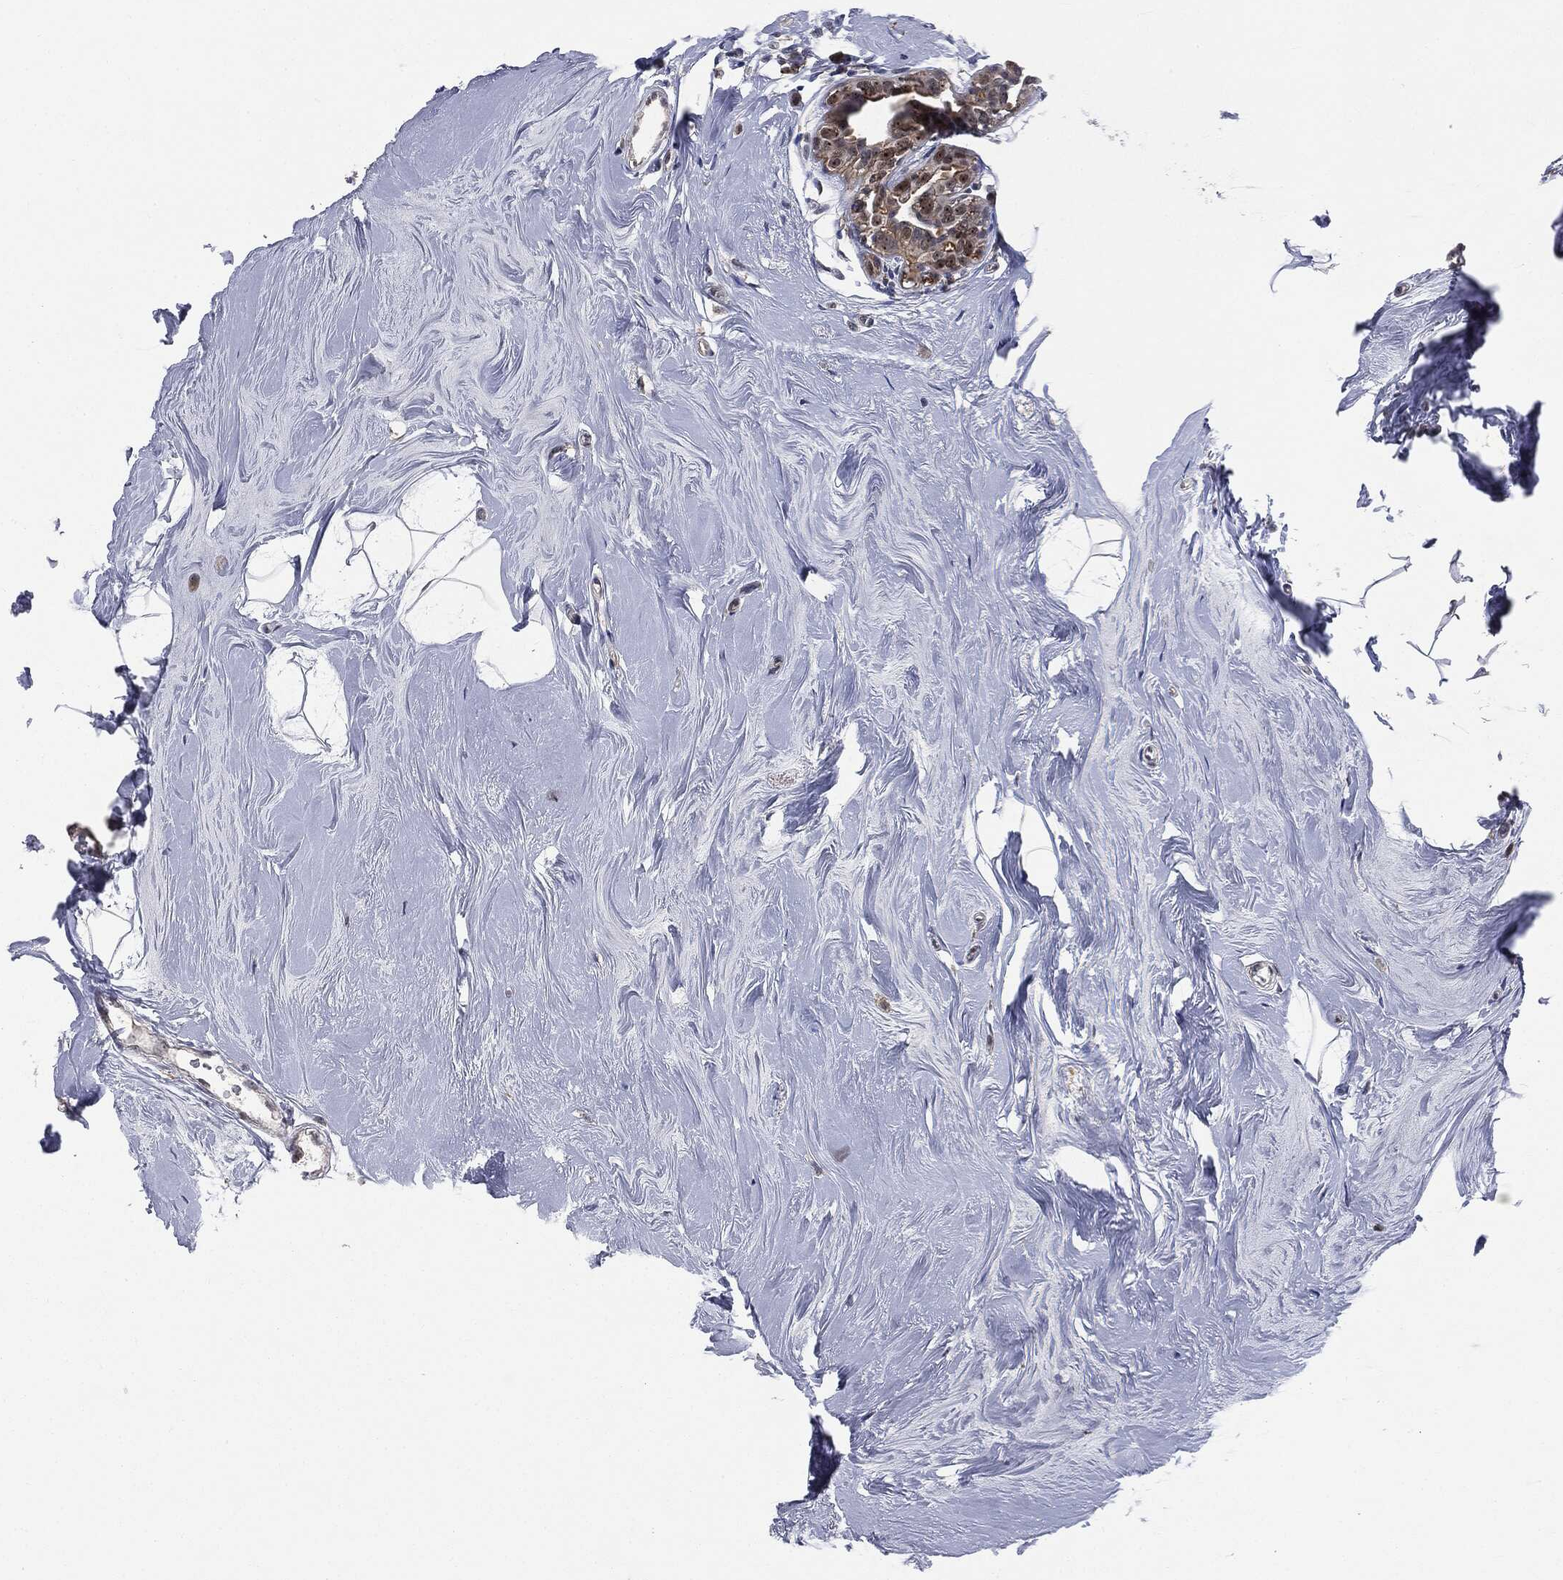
{"staining": {"intensity": "moderate", "quantity": "25%-75%", "location": "nuclear"}, "tissue": "breast cancer", "cell_type": "Tumor cells", "image_type": "cancer", "snomed": [{"axis": "morphology", "description": "Duct carcinoma"}, {"axis": "topography", "description": "Breast"}], "caption": "Breast cancer tissue demonstrates moderate nuclear staining in approximately 25%-75% of tumor cells, visualized by immunohistochemistry. Using DAB (3,3'-diaminobenzidine) (brown) and hematoxylin (blue) stains, captured at high magnification using brightfield microscopy.", "gene": "TRMT1L", "patient": {"sex": "female", "age": 55}}